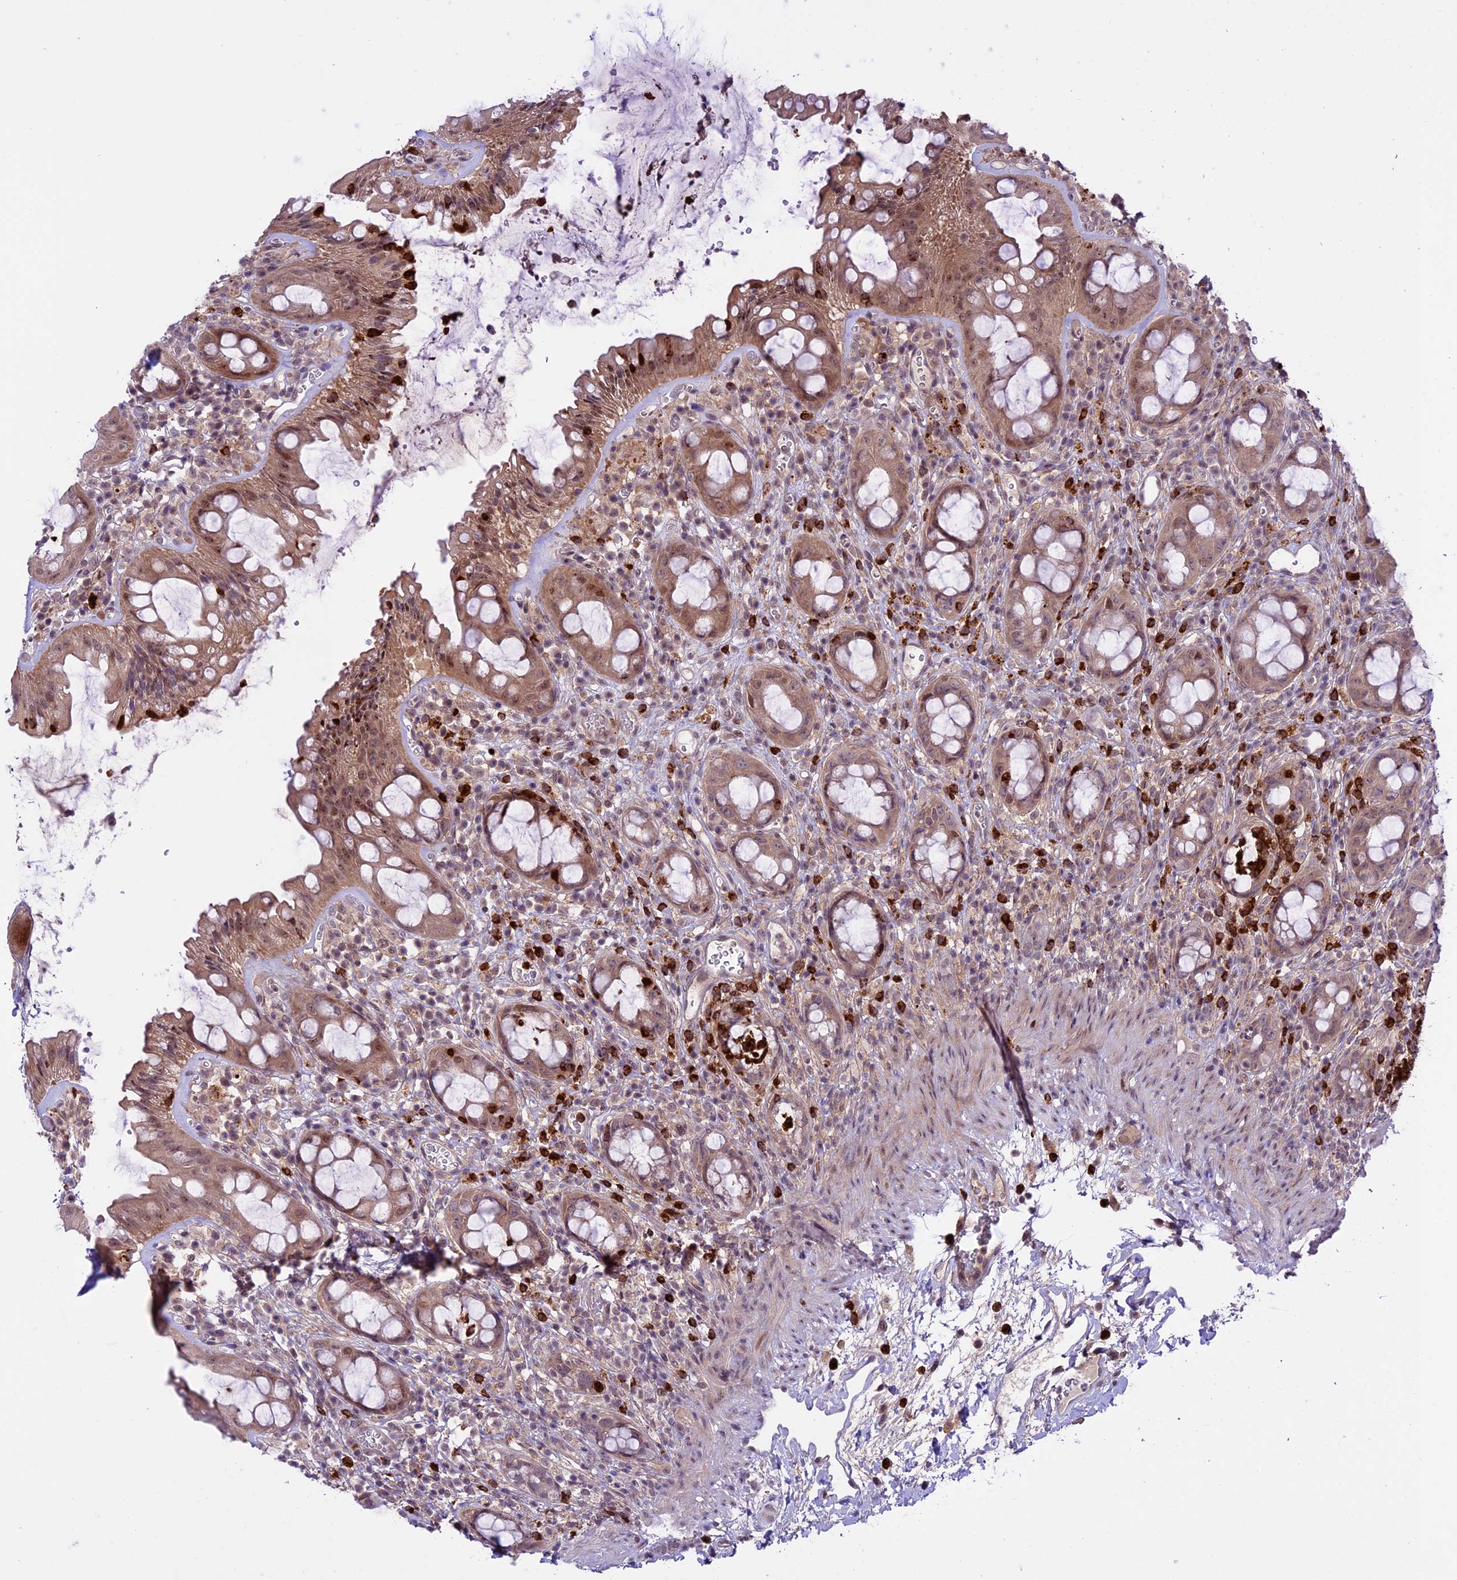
{"staining": {"intensity": "moderate", "quantity": ">75%", "location": "cytoplasmic/membranous,nuclear"}, "tissue": "rectum", "cell_type": "Glandular cells", "image_type": "normal", "snomed": [{"axis": "morphology", "description": "Normal tissue, NOS"}, {"axis": "topography", "description": "Rectum"}], "caption": "This is an image of immunohistochemistry staining of unremarkable rectum, which shows moderate positivity in the cytoplasmic/membranous,nuclear of glandular cells.", "gene": "SPRED1", "patient": {"sex": "female", "age": 57}}